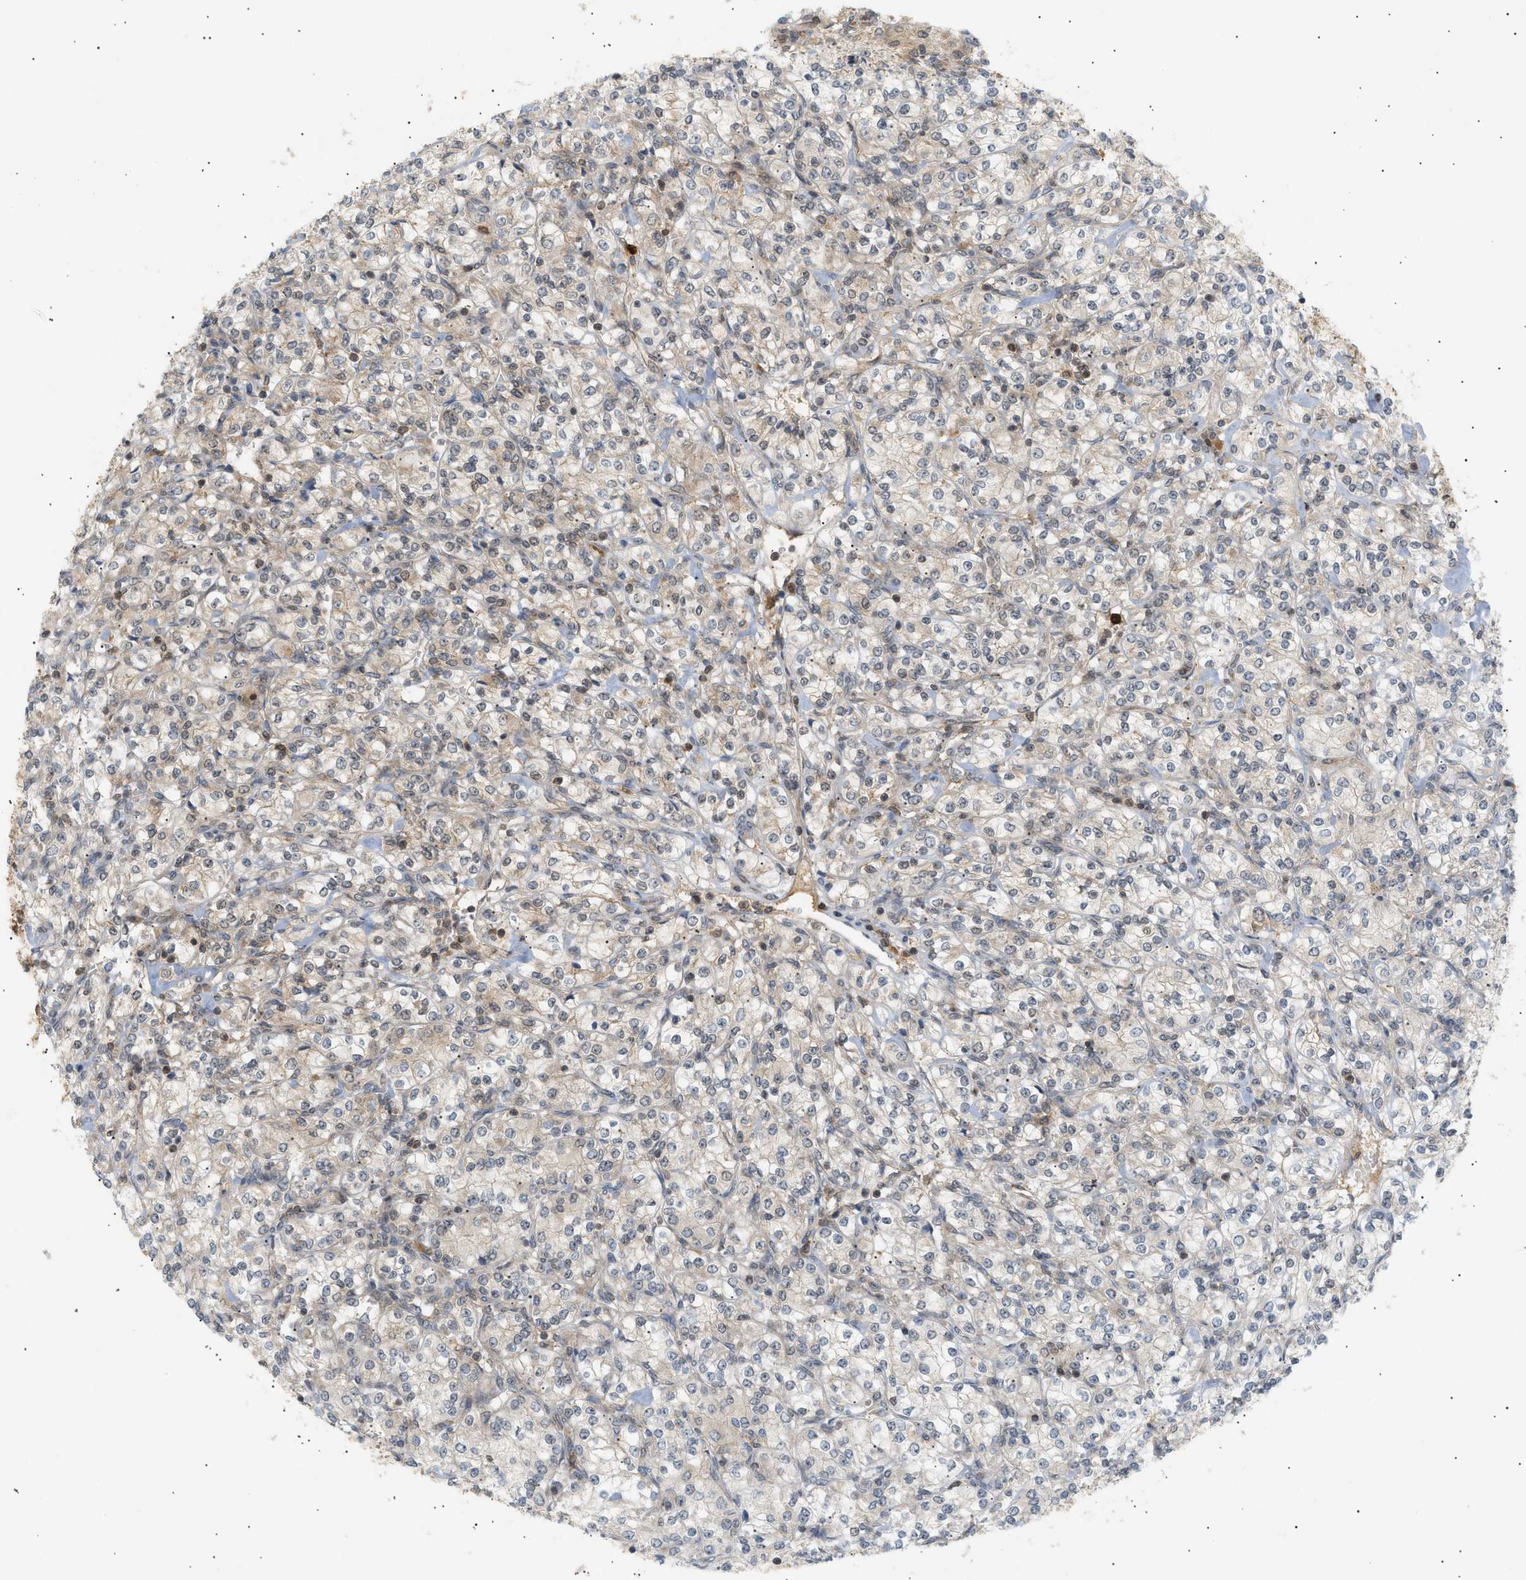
{"staining": {"intensity": "weak", "quantity": "25%-75%", "location": "cytoplasmic/membranous,nuclear"}, "tissue": "renal cancer", "cell_type": "Tumor cells", "image_type": "cancer", "snomed": [{"axis": "morphology", "description": "Adenocarcinoma, NOS"}, {"axis": "topography", "description": "Kidney"}], "caption": "This micrograph demonstrates immunohistochemistry staining of human renal adenocarcinoma, with low weak cytoplasmic/membranous and nuclear staining in approximately 25%-75% of tumor cells.", "gene": "SHC1", "patient": {"sex": "male", "age": 77}}